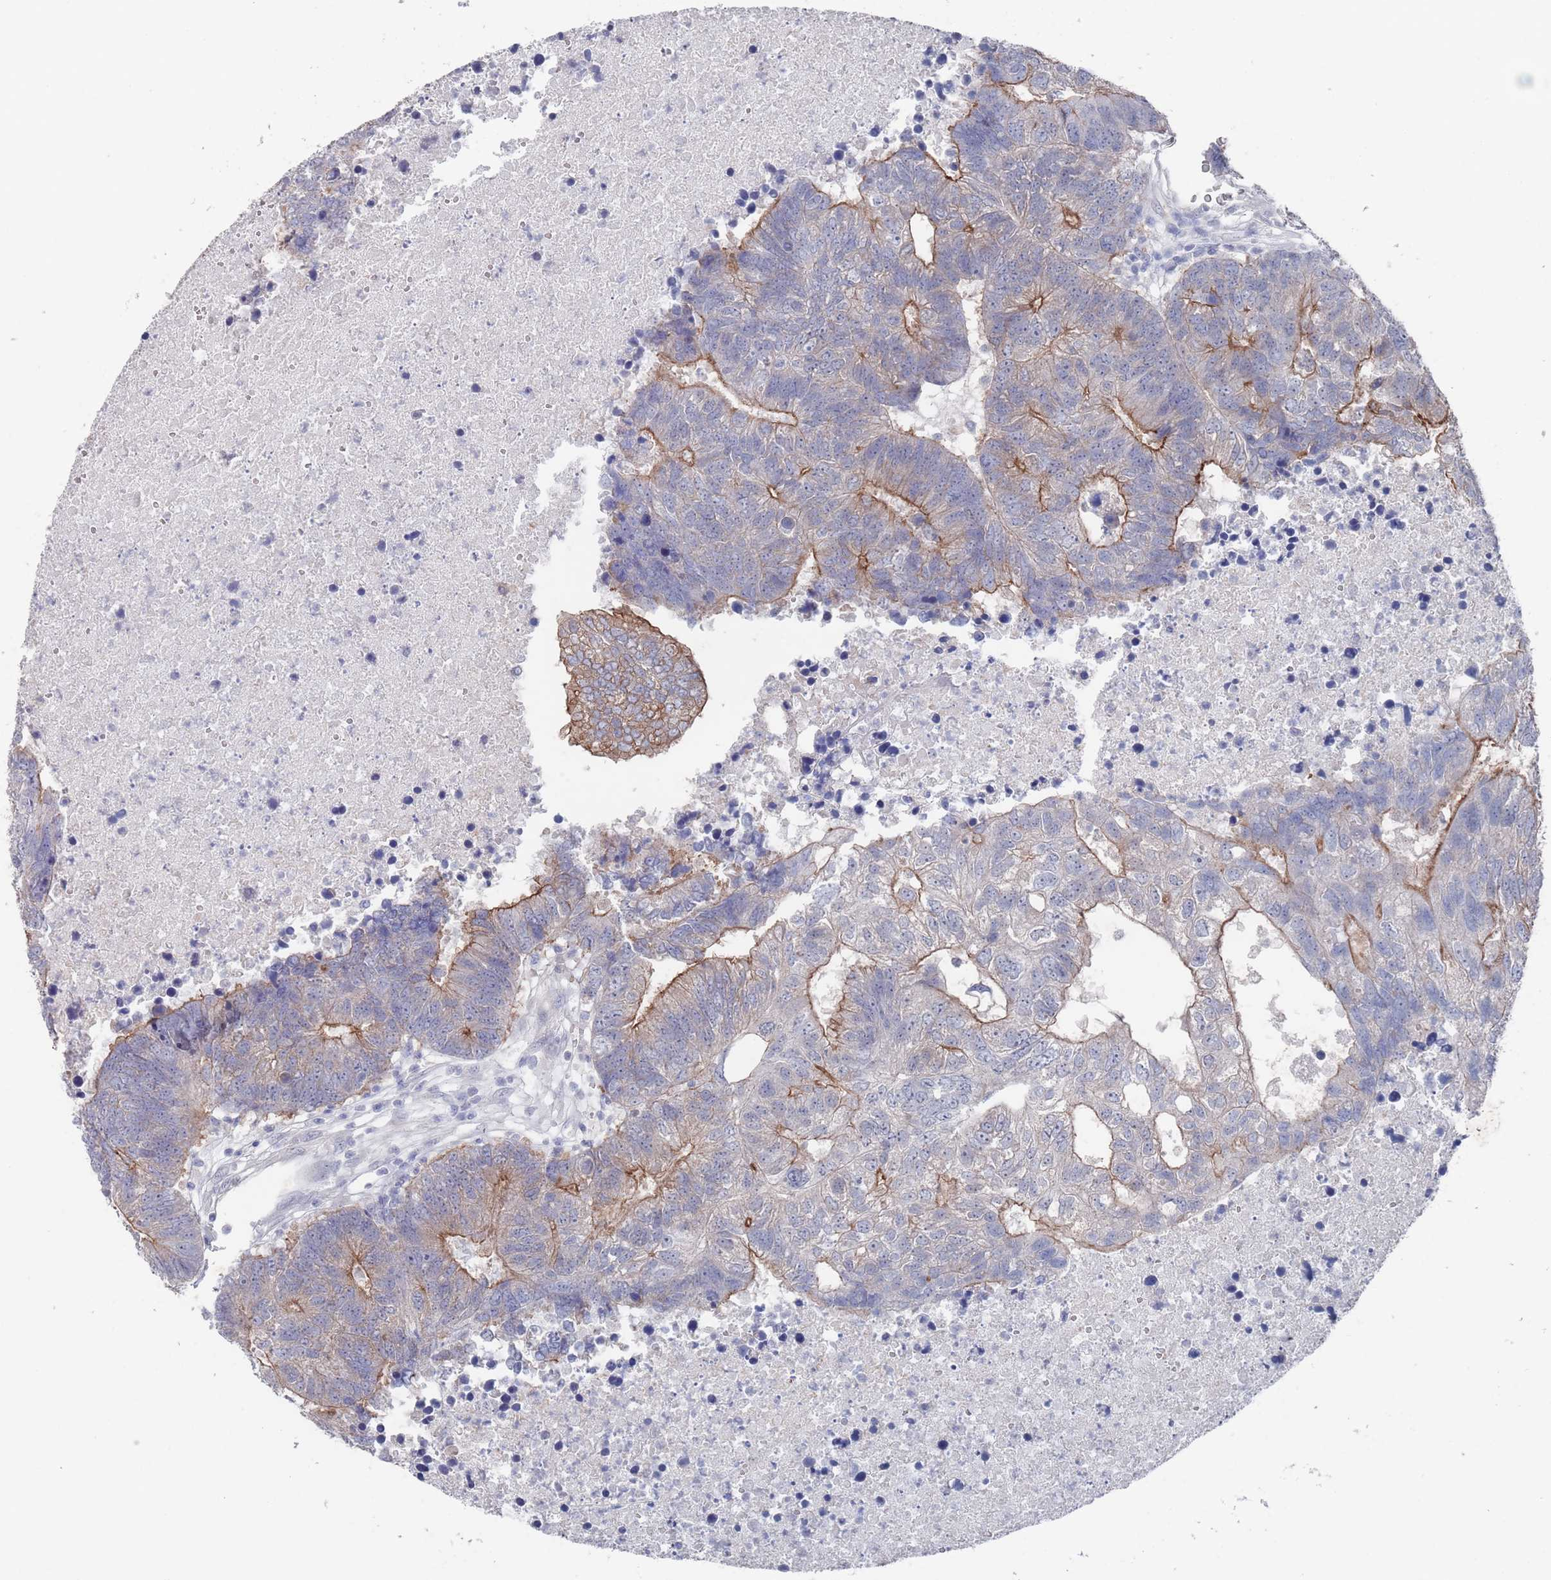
{"staining": {"intensity": "moderate", "quantity": "25%-75%", "location": "cytoplasmic/membranous"}, "tissue": "colorectal cancer", "cell_type": "Tumor cells", "image_type": "cancer", "snomed": [{"axis": "morphology", "description": "Adenocarcinoma, NOS"}, {"axis": "topography", "description": "Colon"}], "caption": "This histopathology image shows colorectal adenocarcinoma stained with IHC to label a protein in brown. The cytoplasmic/membranous of tumor cells show moderate positivity for the protein. Nuclei are counter-stained blue.", "gene": "PROM2", "patient": {"sex": "female", "age": 48}}